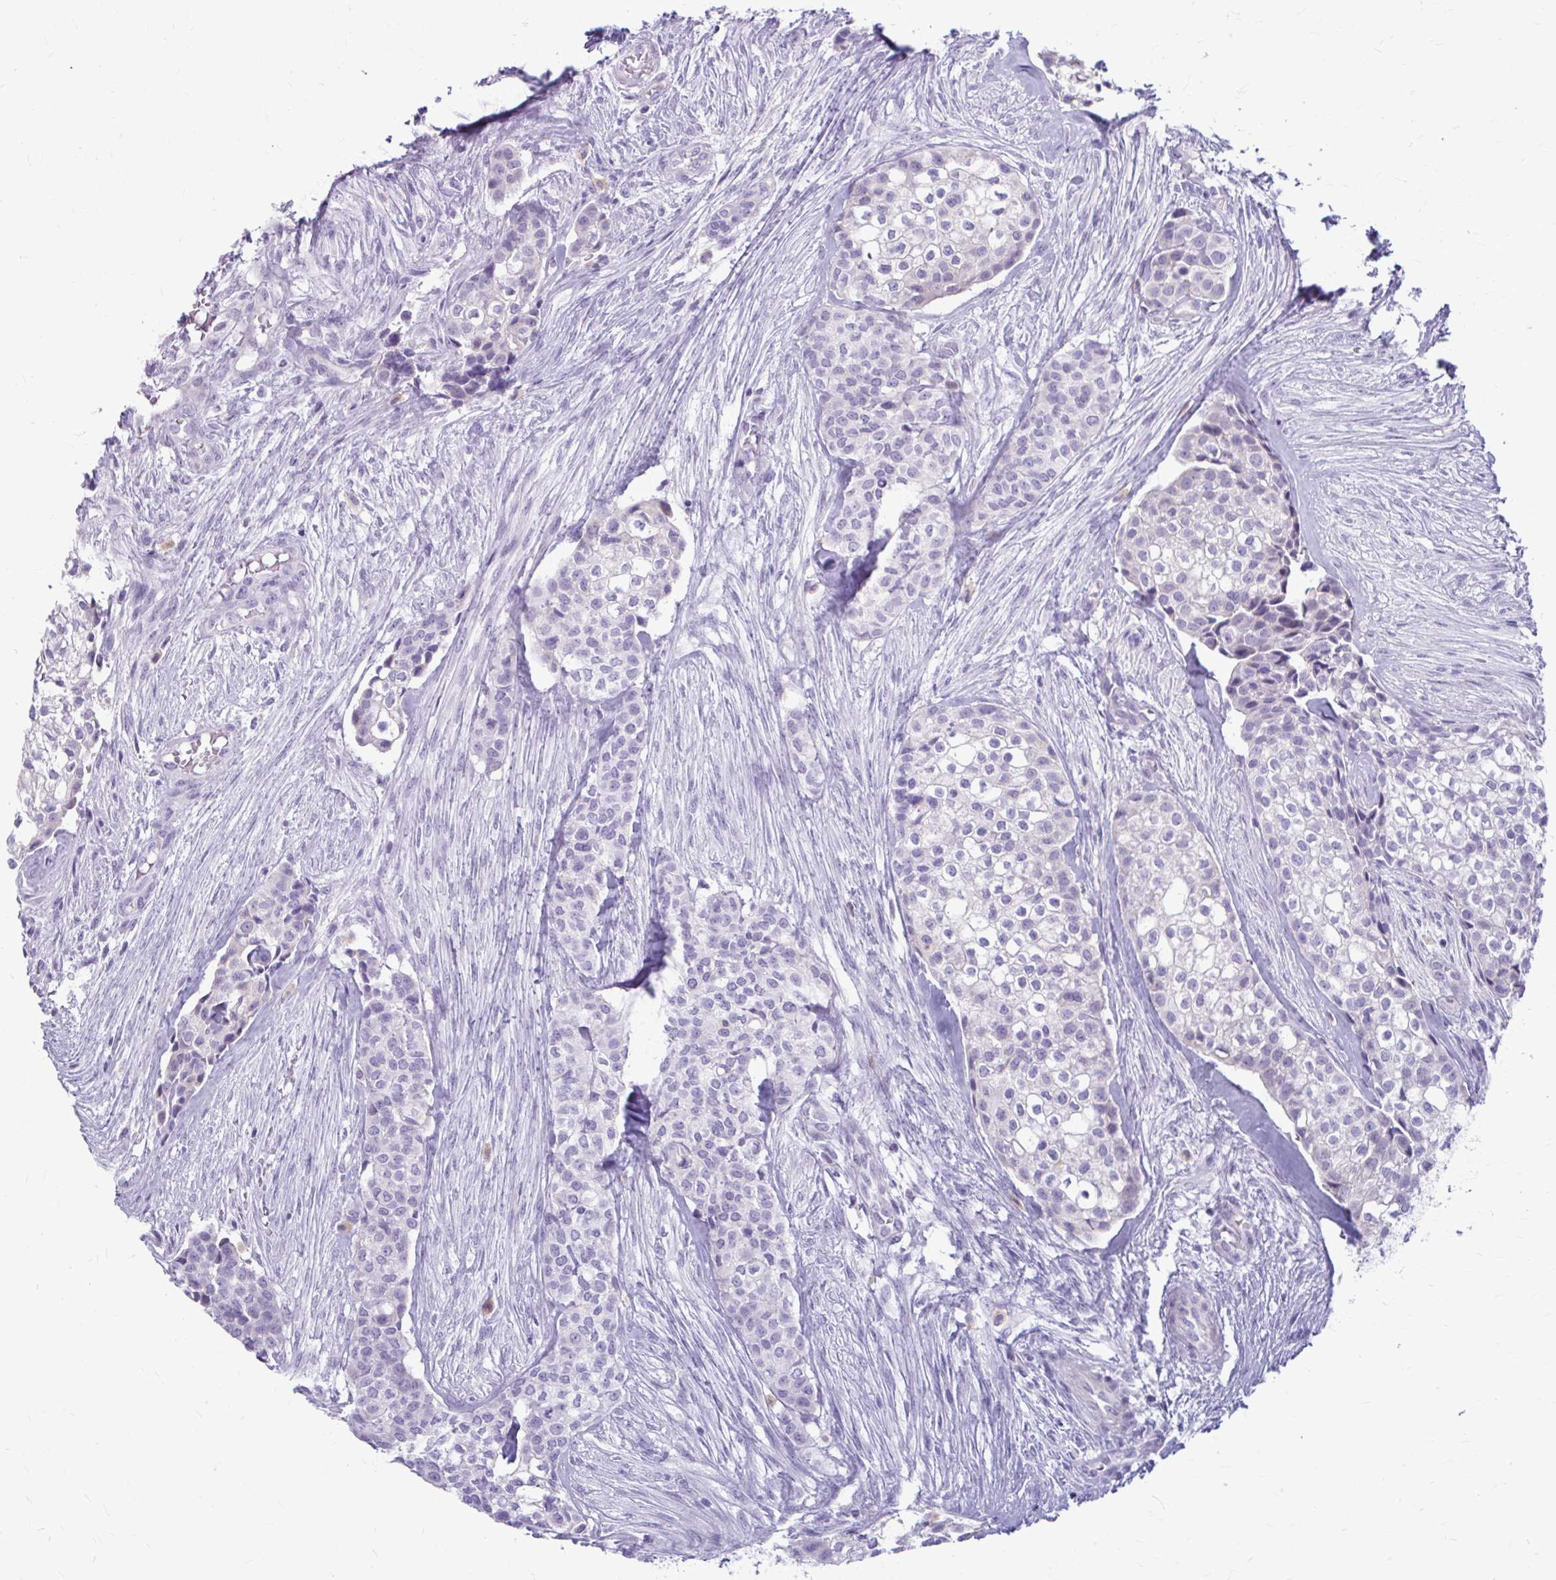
{"staining": {"intensity": "negative", "quantity": "none", "location": "none"}, "tissue": "head and neck cancer", "cell_type": "Tumor cells", "image_type": "cancer", "snomed": [{"axis": "morphology", "description": "Adenocarcinoma, NOS"}, {"axis": "topography", "description": "Head-Neck"}], "caption": "There is no significant positivity in tumor cells of head and neck cancer. (Brightfield microscopy of DAB (3,3'-diaminobenzidine) immunohistochemistry (IHC) at high magnification).", "gene": "CHIA", "patient": {"sex": "male", "age": 81}}